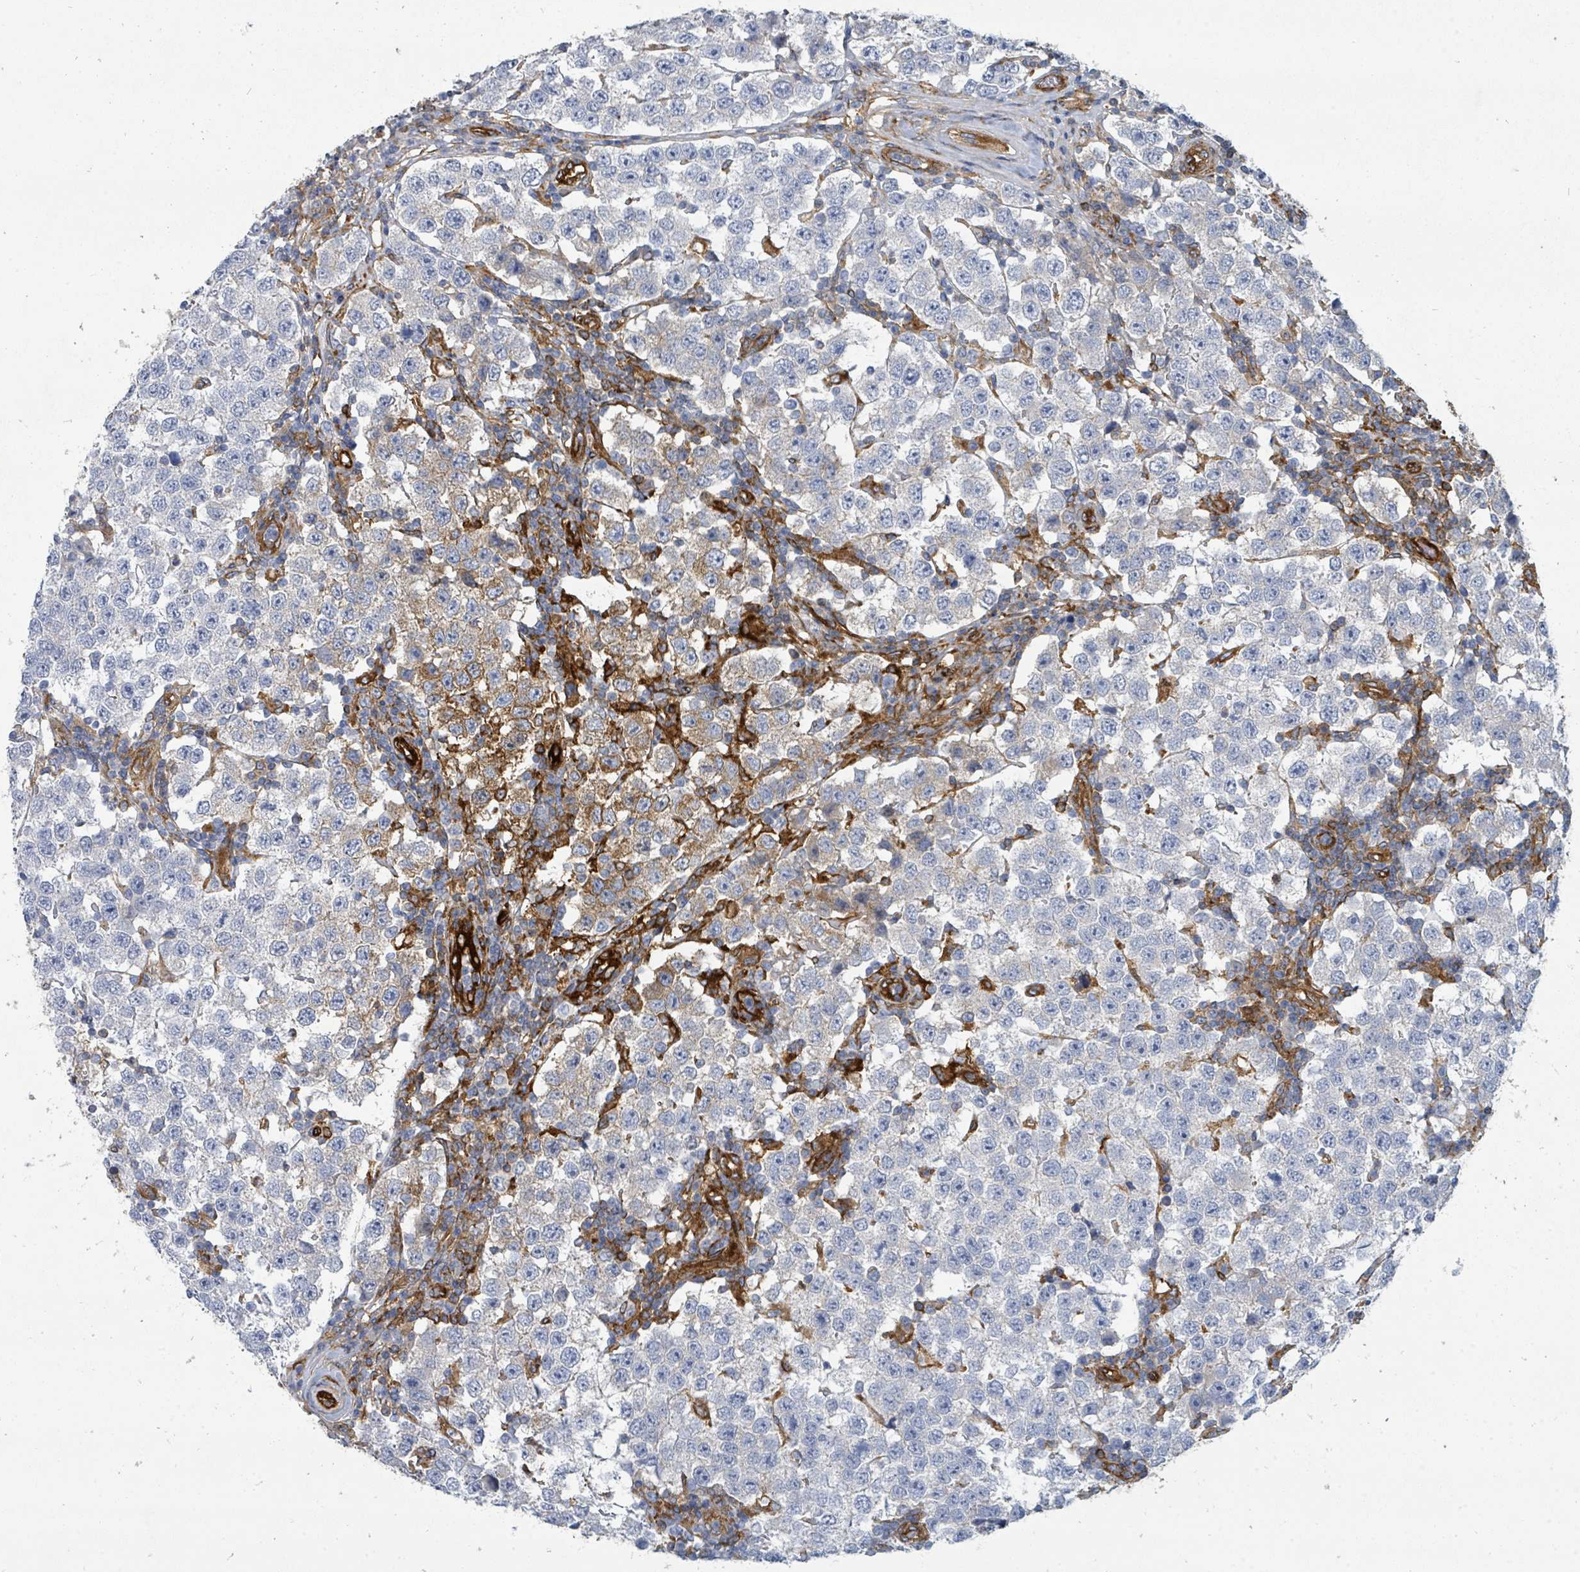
{"staining": {"intensity": "moderate", "quantity": "<25%", "location": "cytoplasmic/membranous"}, "tissue": "testis cancer", "cell_type": "Tumor cells", "image_type": "cancer", "snomed": [{"axis": "morphology", "description": "Seminoma, NOS"}, {"axis": "topography", "description": "Testis"}], "caption": "Tumor cells exhibit moderate cytoplasmic/membranous positivity in about <25% of cells in testis cancer (seminoma).", "gene": "IFIT1", "patient": {"sex": "male", "age": 34}}